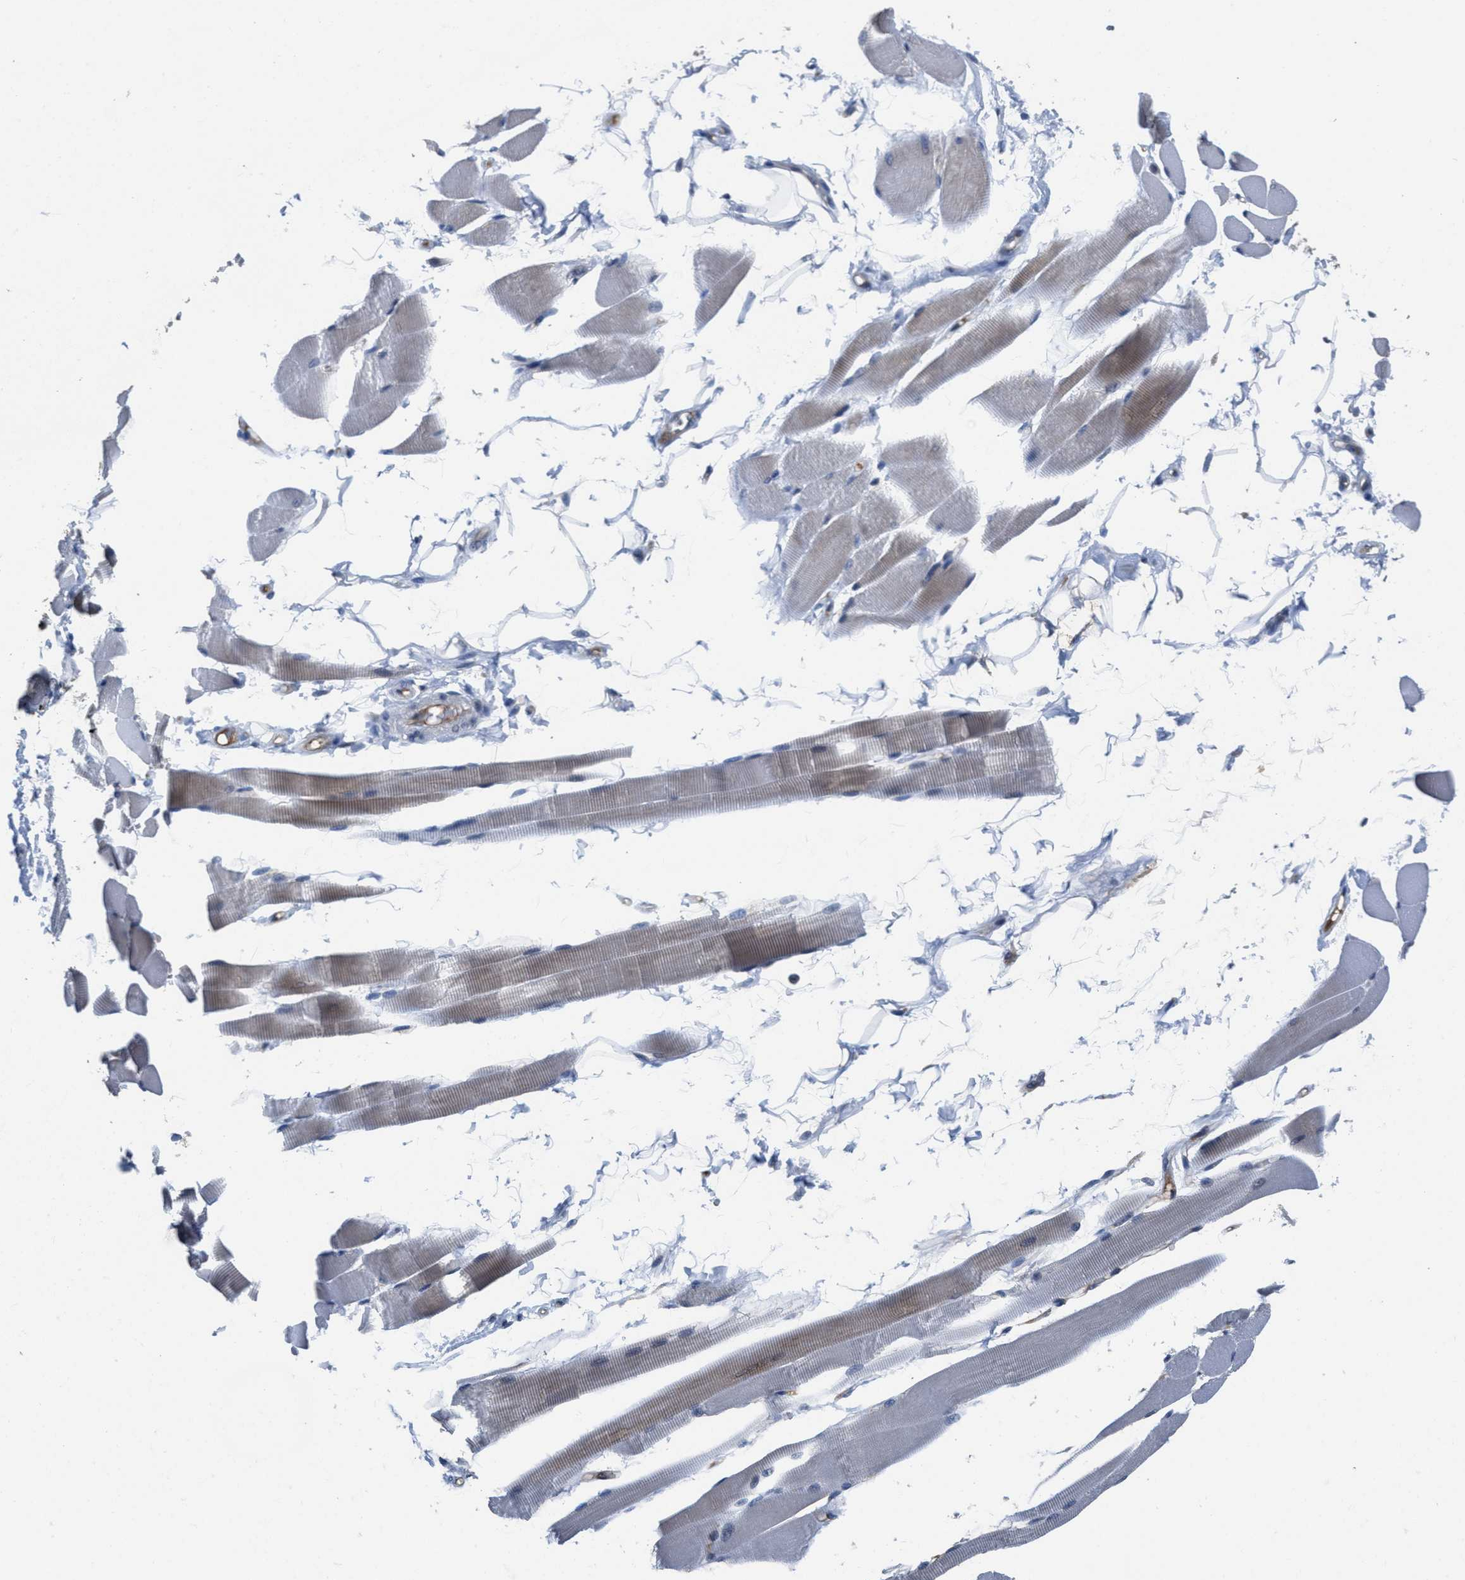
{"staining": {"intensity": "weak", "quantity": "<25%", "location": "cytoplasmic/membranous"}, "tissue": "skeletal muscle", "cell_type": "Myocytes", "image_type": "normal", "snomed": [{"axis": "morphology", "description": "Normal tissue, NOS"}, {"axis": "topography", "description": "Skeletal muscle"}, {"axis": "topography", "description": "Peripheral nerve tissue"}], "caption": "IHC photomicrograph of normal skeletal muscle stained for a protein (brown), which reveals no expression in myocytes.", "gene": "ANGPT1", "patient": {"sex": "female", "age": 84}}